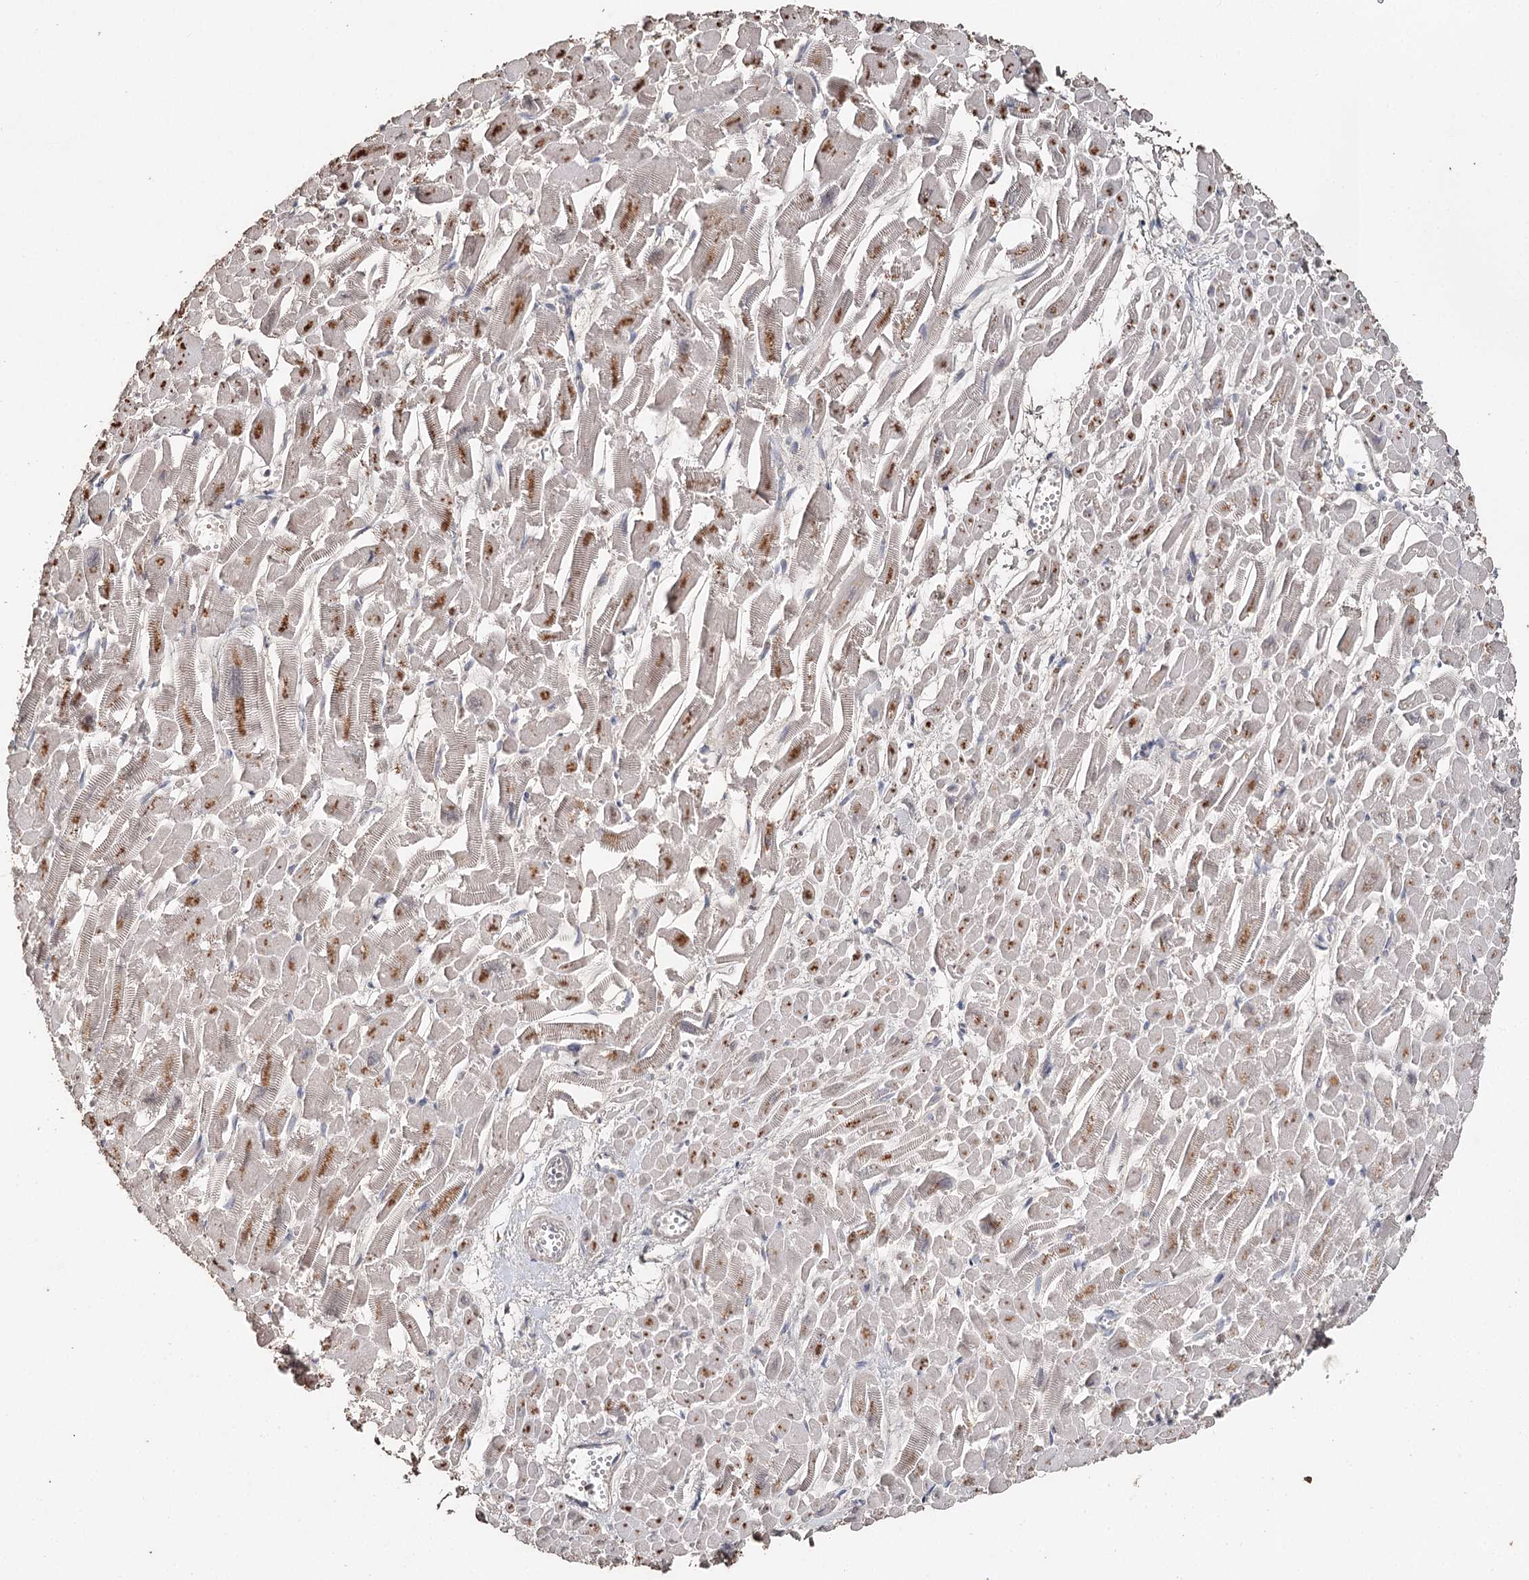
{"staining": {"intensity": "moderate", "quantity": ">75%", "location": "cytoplasmic/membranous"}, "tissue": "heart muscle", "cell_type": "Cardiomyocytes", "image_type": "normal", "snomed": [{"axis": "morphology", "description": "Normal tissue, NOS"}, {"axis": "topography", "description": "Heart"}], "caption": "IHC of normal heart muscle exhibits medium levels of moderate cytoplasmic/membranous staining in approximately >75% of cardiomyocytes. (Stains: DAB in brown, nuclei in blue, Microscopy: brightfield microscopy at high magnification).", "gene": "SYVN1", "patient": {"sex": "male", "age": 54}}